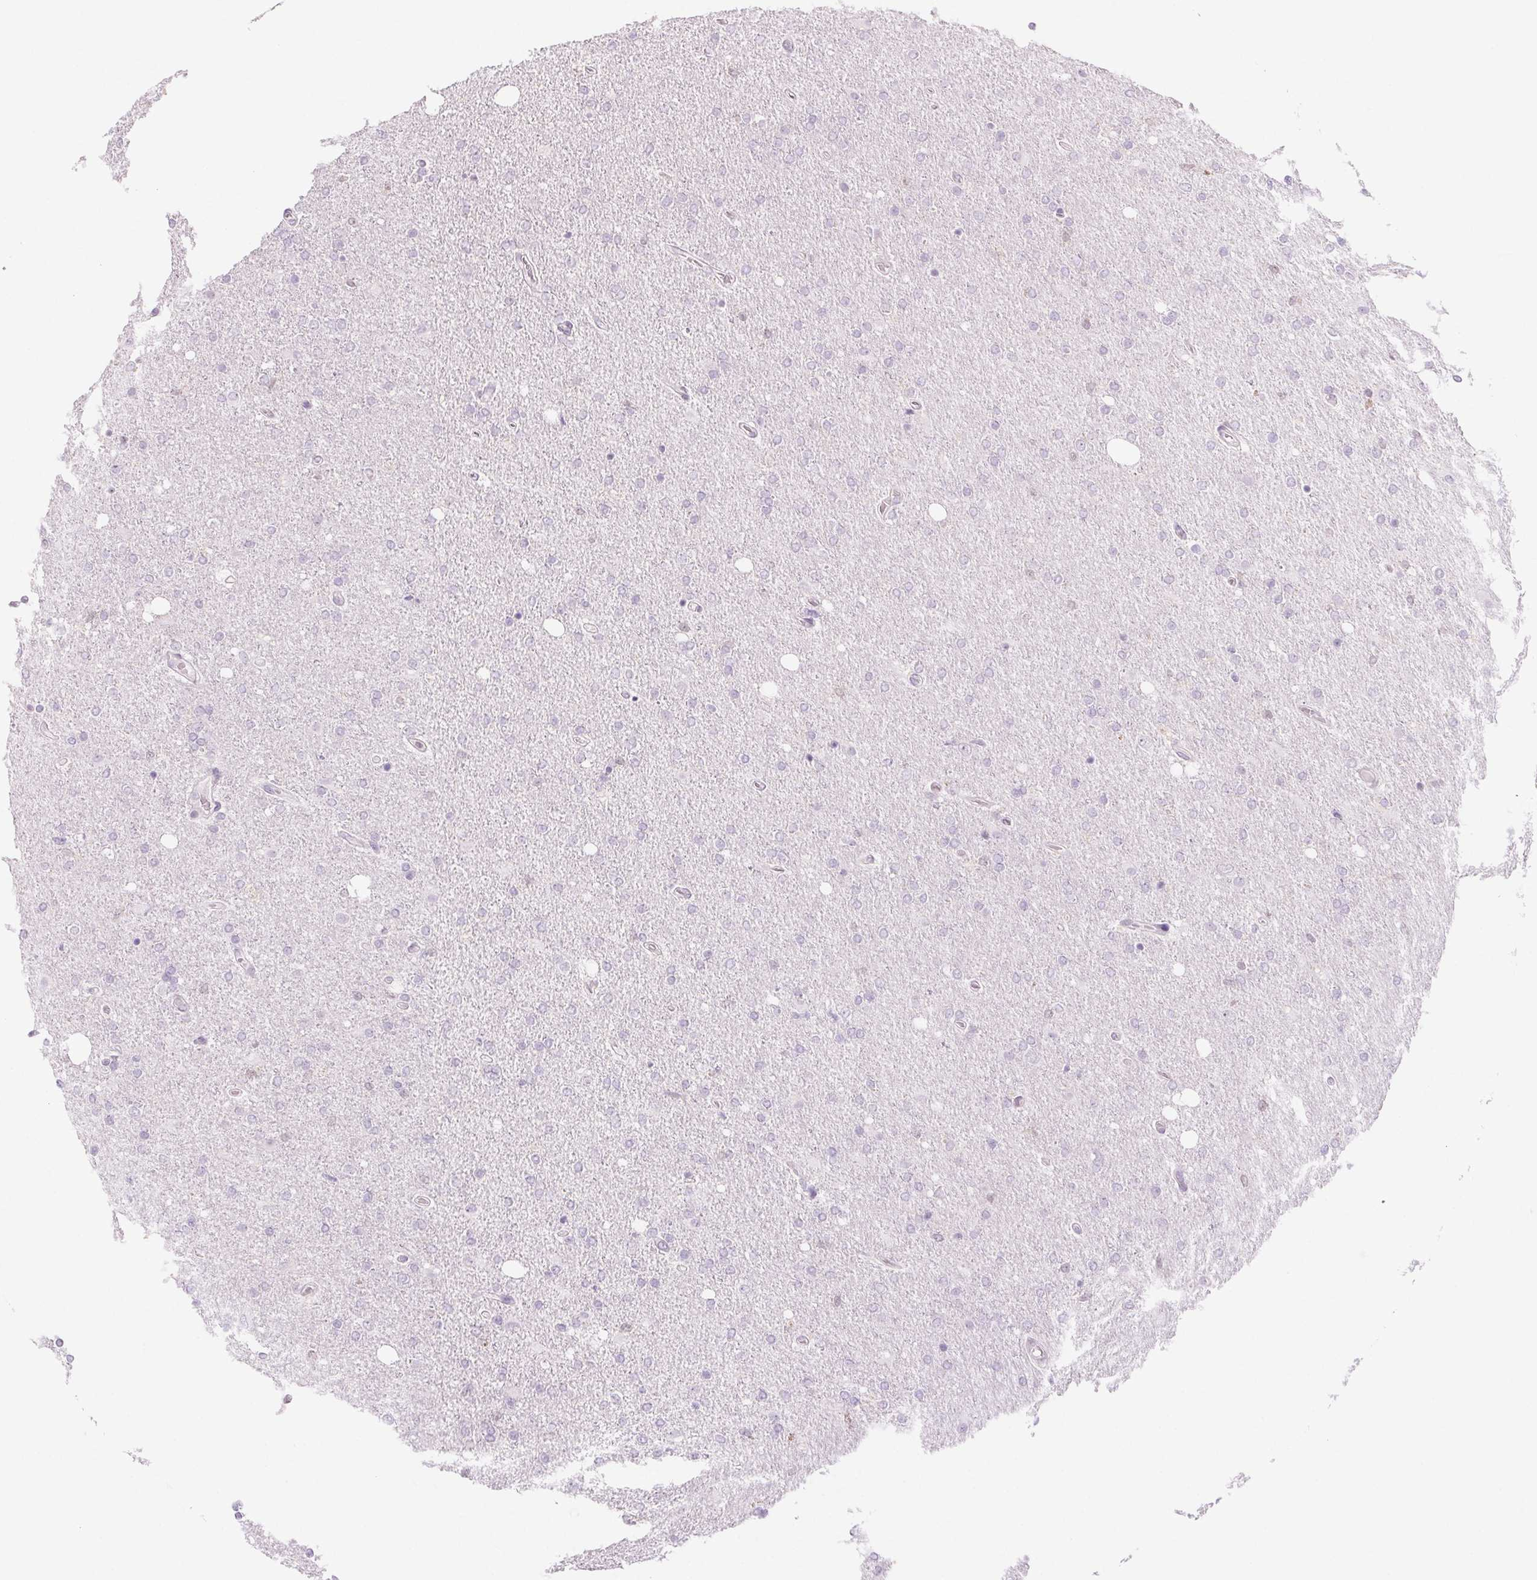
{"staining": {"intensity": "negative", "quantity": "none", "location": "none"}, "tissue": "glioma", "cell_type": "Tumor cells", "image_type": "cancer", "snomed": [{"axis": "morphology", "description": "Glioma, malignant, High grade"}, {"axis": "topography", "description": "Cerebral cortex"}], "caption": "Human glioma stained for a protein using immunohistochemistry exhibits no staining in tumor cells.", "gene": "SLC6A19", "patient": {"sex": "male", "age": 70}}